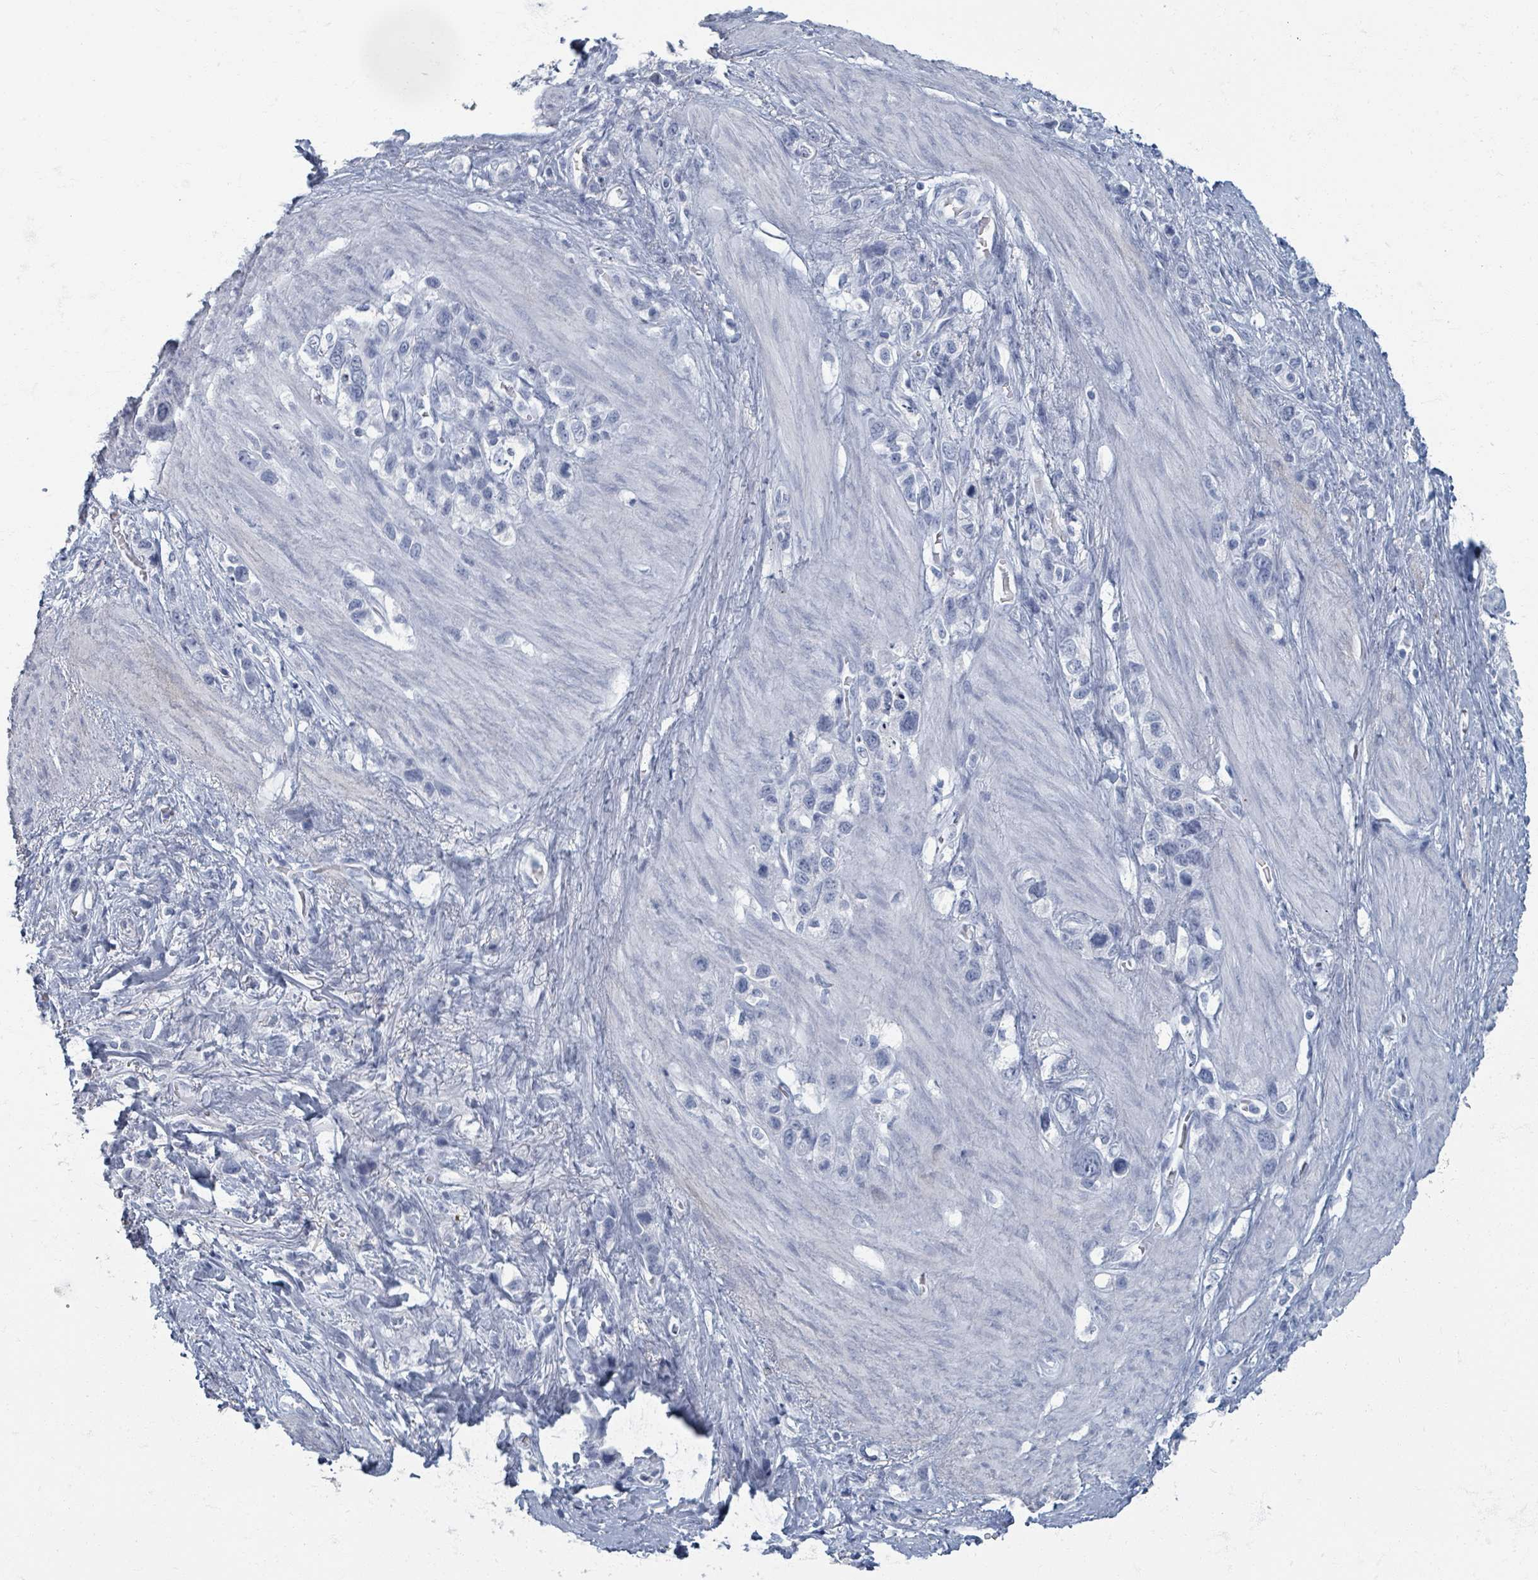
{"staining": {"intensity": "negative", "quantity": "none", "location": "none"}, "tissue": "stomach cancer", "cell_type": "Tumor cells", "image_type": "cancer", "snomed": [{"axis": "morphology", "description": "Adenocarcinoma, NOS"}, {"axis": "topography", "description": "Stomach"}], "caption": "Tumor cells are negative for protein expression in human stomach adenocarcinoma.", "gene": "TAS2R1", "patient": {"sex": "female", "age": 65}}